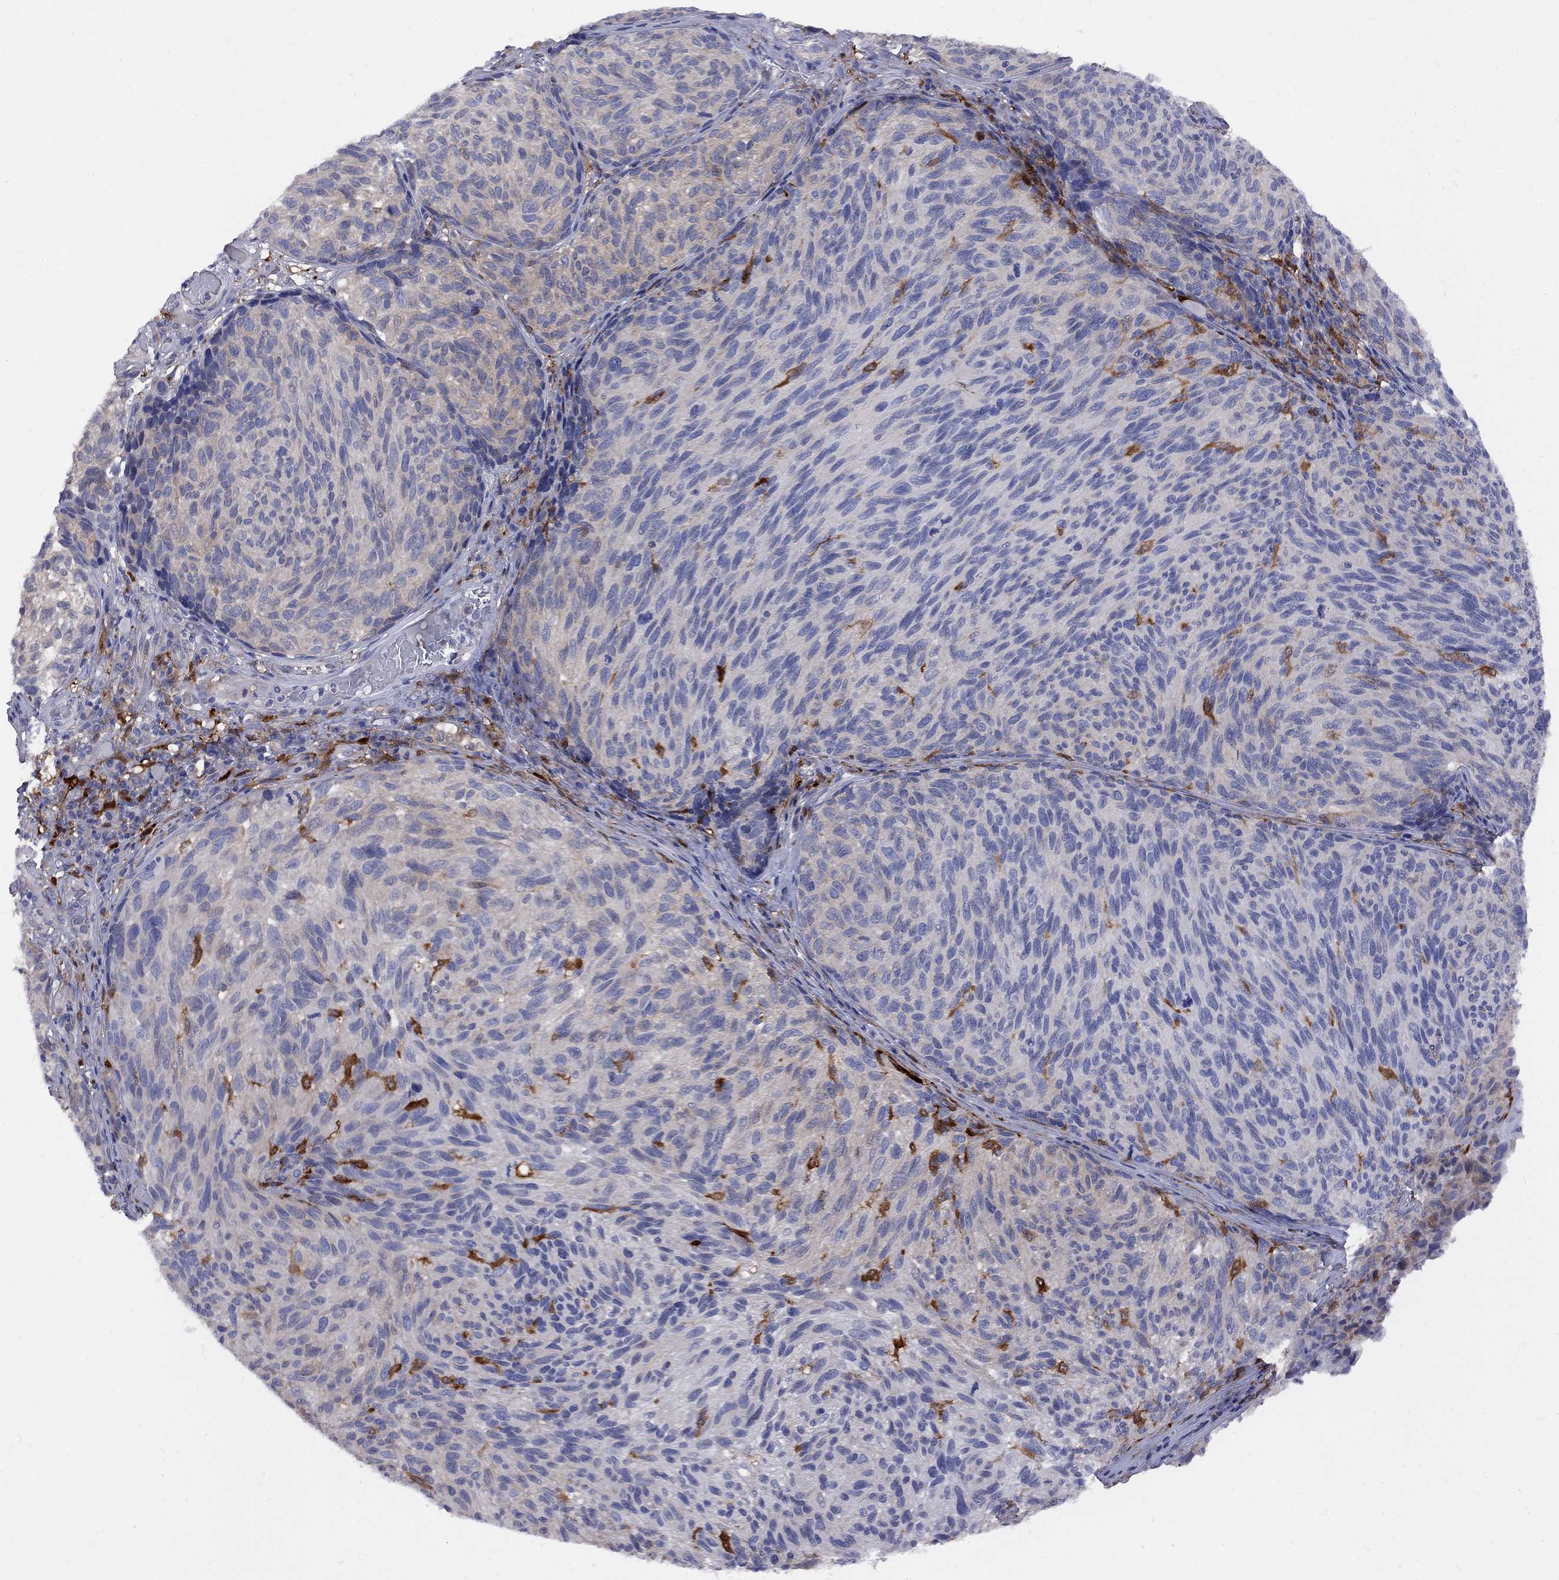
{"staining": {"intensity": "weak", "quantity": "<25%", "location": "cytoplasmic/membranous"}, "tissue": "melanoma", "cell_type": "Tumor cells", "image_type": "cancer", "snomed": [{"axis": "morphology", "description": "Malignant melanoma, NOS"}, {"axis": "topography", "description": "Skin"}], "caption": "A histopathology image of human malignant melanoma is negative for staining in tumor cells. Brightfield microscopy of IHC stained with DAB (3,3'-diaminobenzidine) (brown) and hematoxylin (blue), captured at high magnification.", "gene": "MTHFR", "patient": {"sex": "female", "age": 73}}